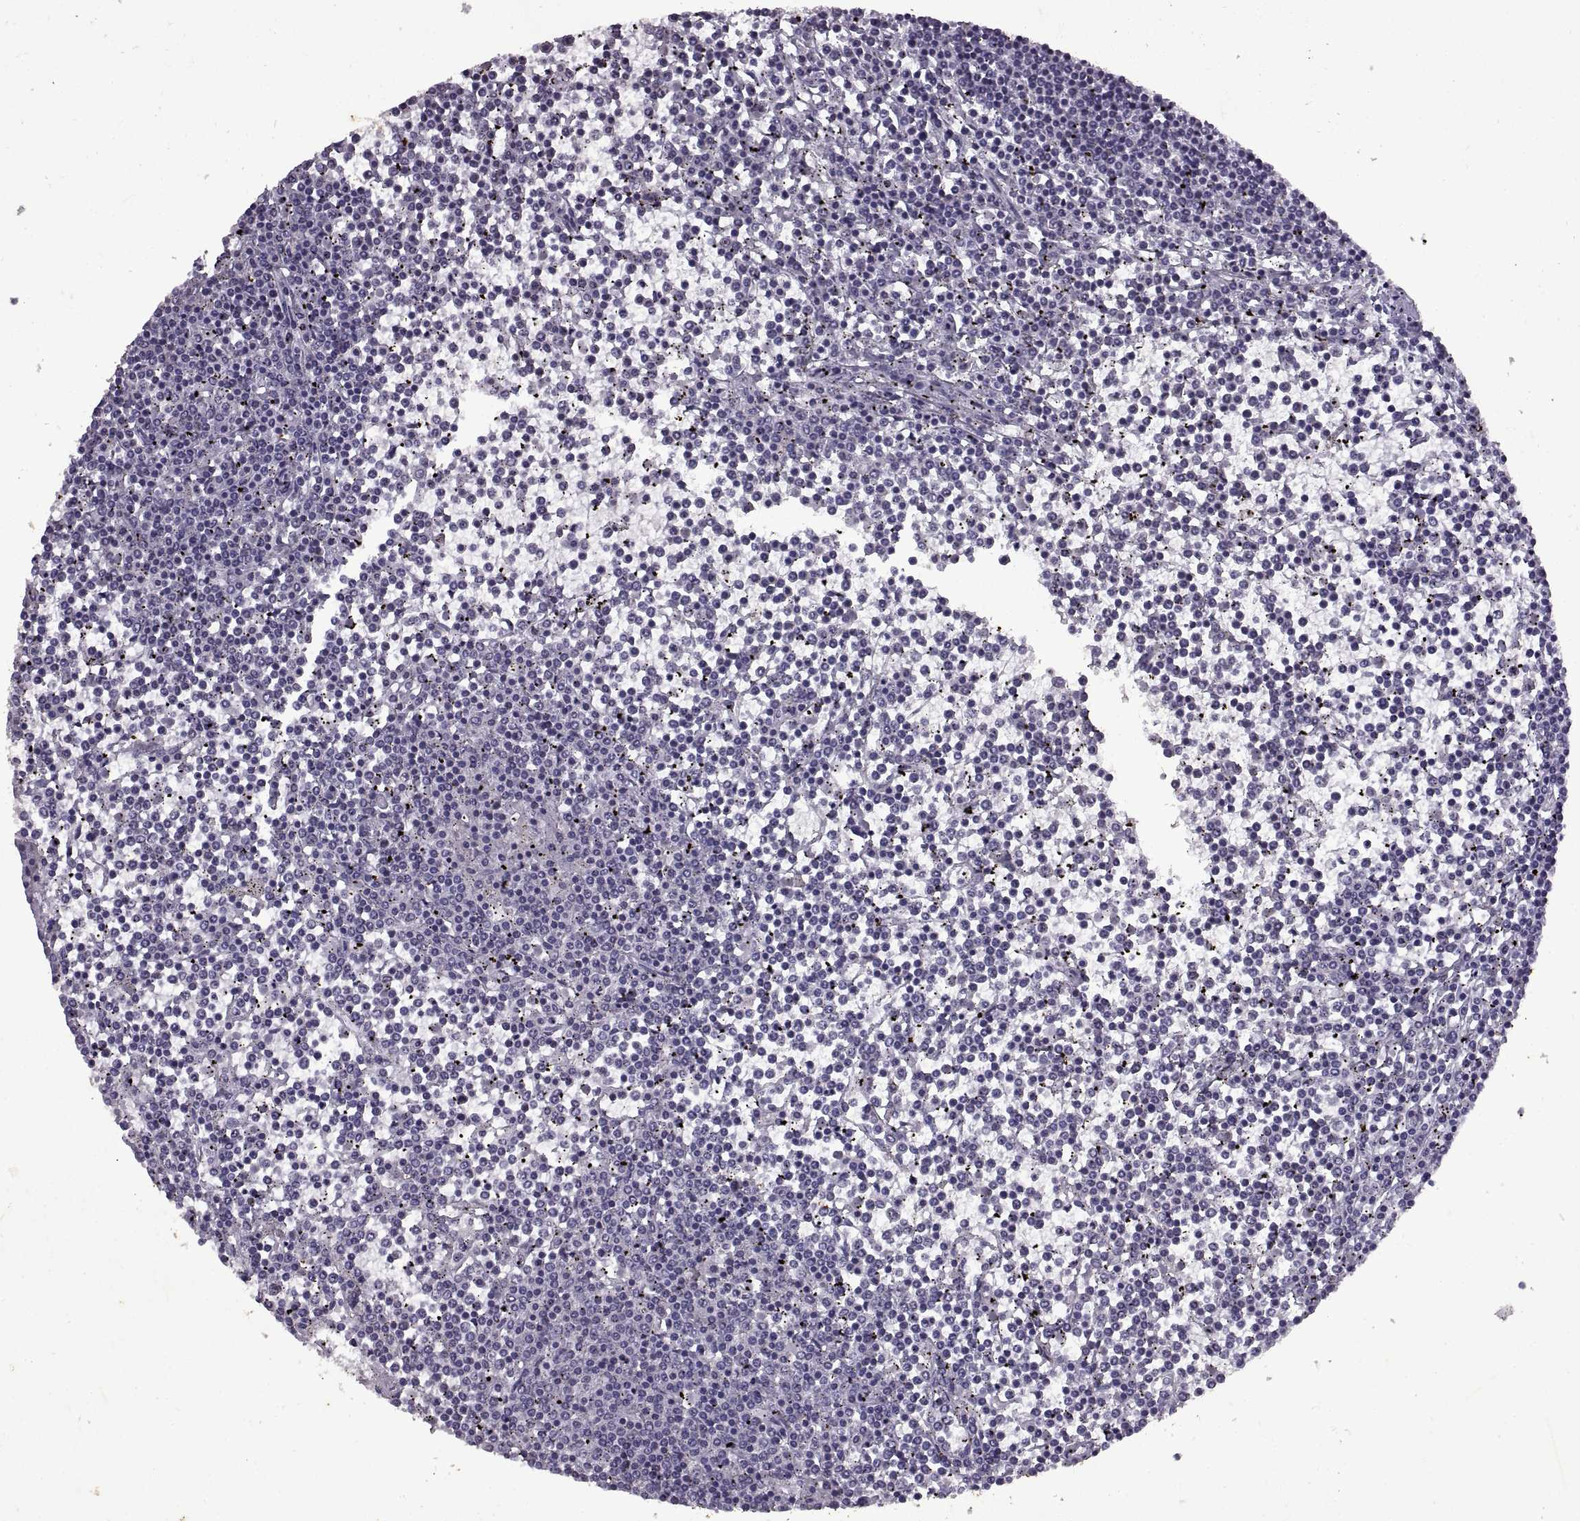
{"staining": {"intensity": "negative", "quantity": "none", "location": "none"}, "tissue": "lymphoma", "cell_type": "Tumor cells", "image_type": "cancer", "snomed": [{"axis": "morphology", "description": "Malignant lymphoma, non-Hodgkin's type, Low grade"}, {"axis": "topography", "description": "Spleen"}], "caption": "A micrograph of malignant lymphoma, non-Hodgkin's type (low-grade) stained for a protein shows no brown staining in tumor cells.", "gene": "SINHCAF", "patient": {"sex": "female", "age": 19}}